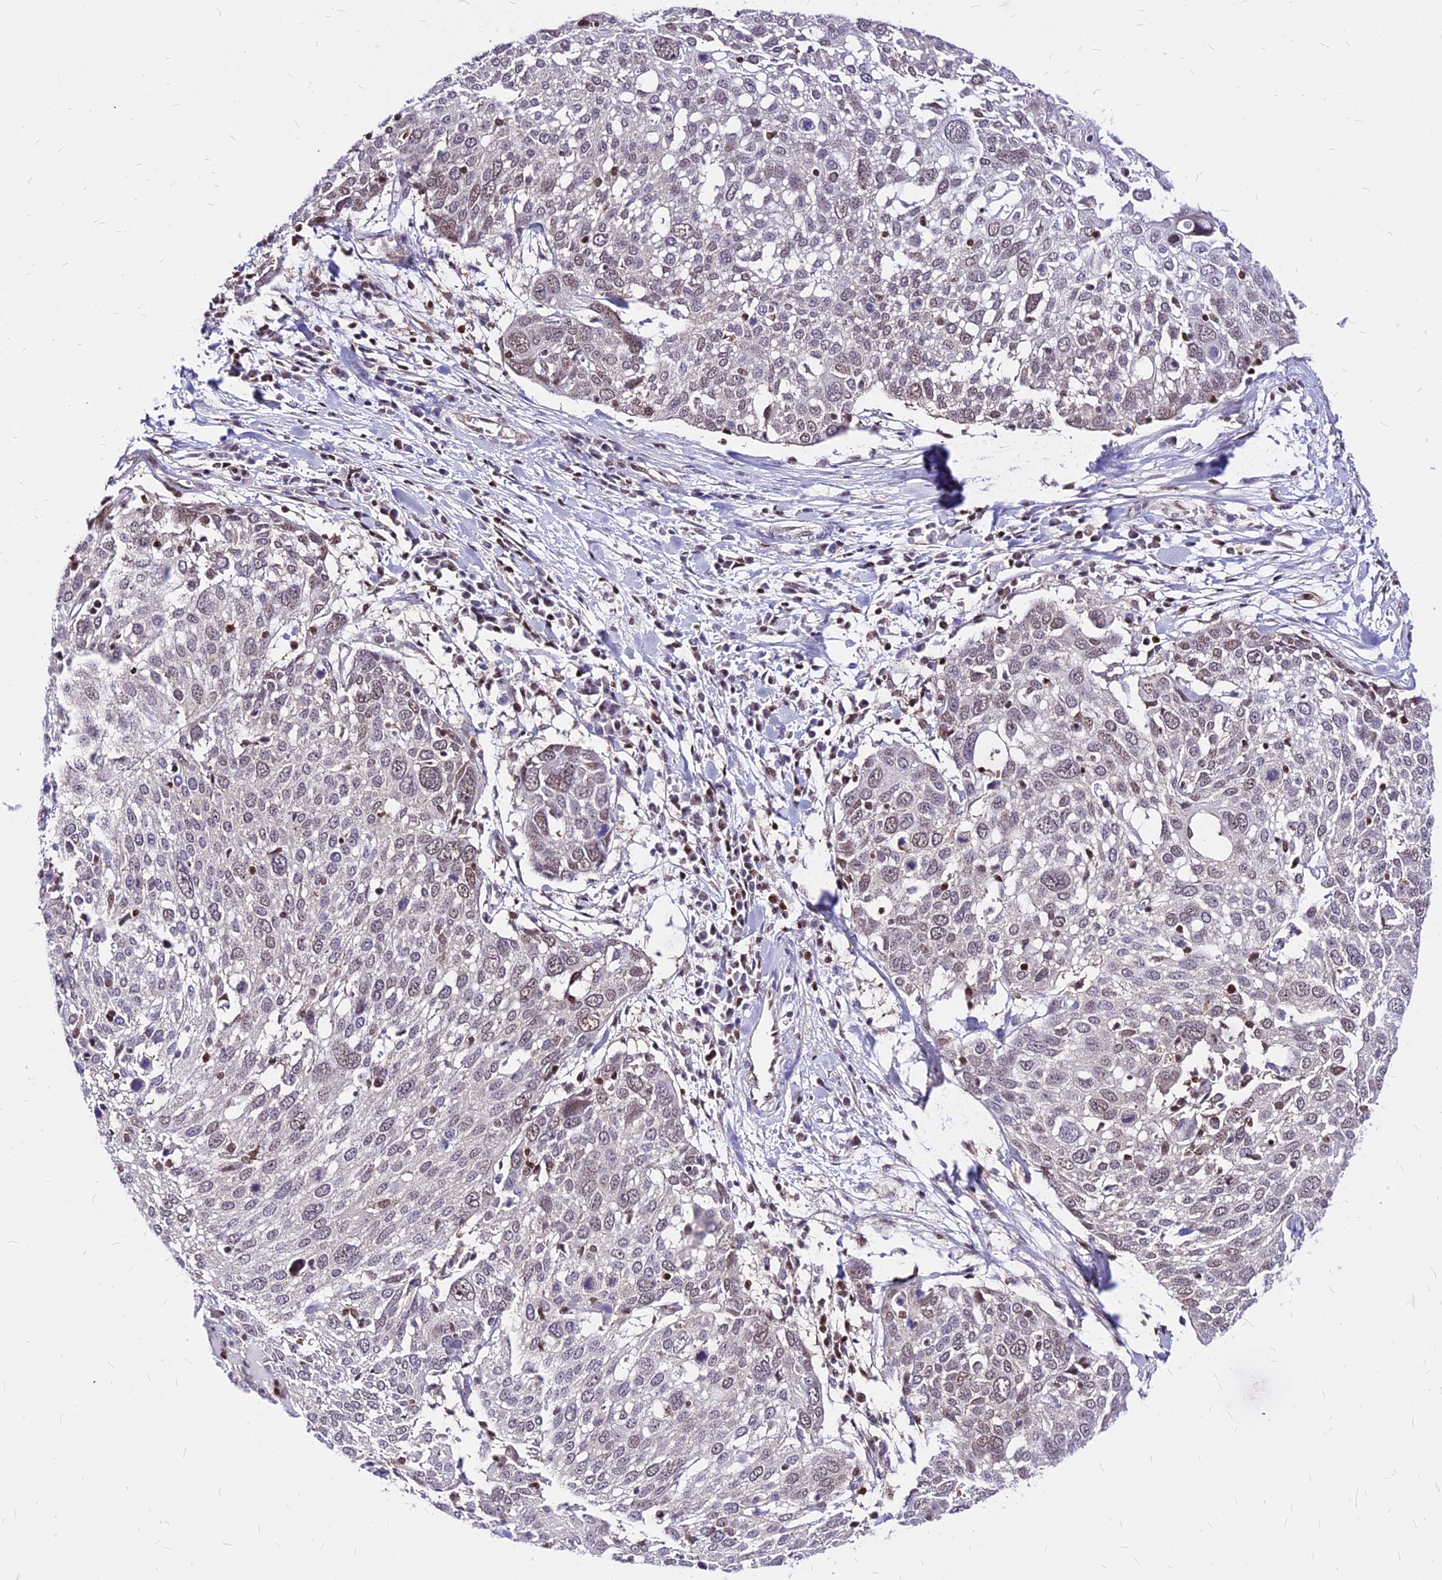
{"staining": {"intensity": "weak", "quantity": "25%-75%", "location": "nuclear"}, "tissue": "lung cancer", "cell_type": "Tumor cells", "image_type": "cancer", "snomed": [{"axis": "morphology", "description": "Squamous cell carcinoma, NOS"}, {"axis": "topography", "description": "Lung"}], "caption": "Tumor cells display low levels of weak nuclear expression in approximately 25%-75% of cells in human lung cancer (squamous cell carcinoma).", "gene": "PAXX", "patient": {"sex": "male", "age": 65}}